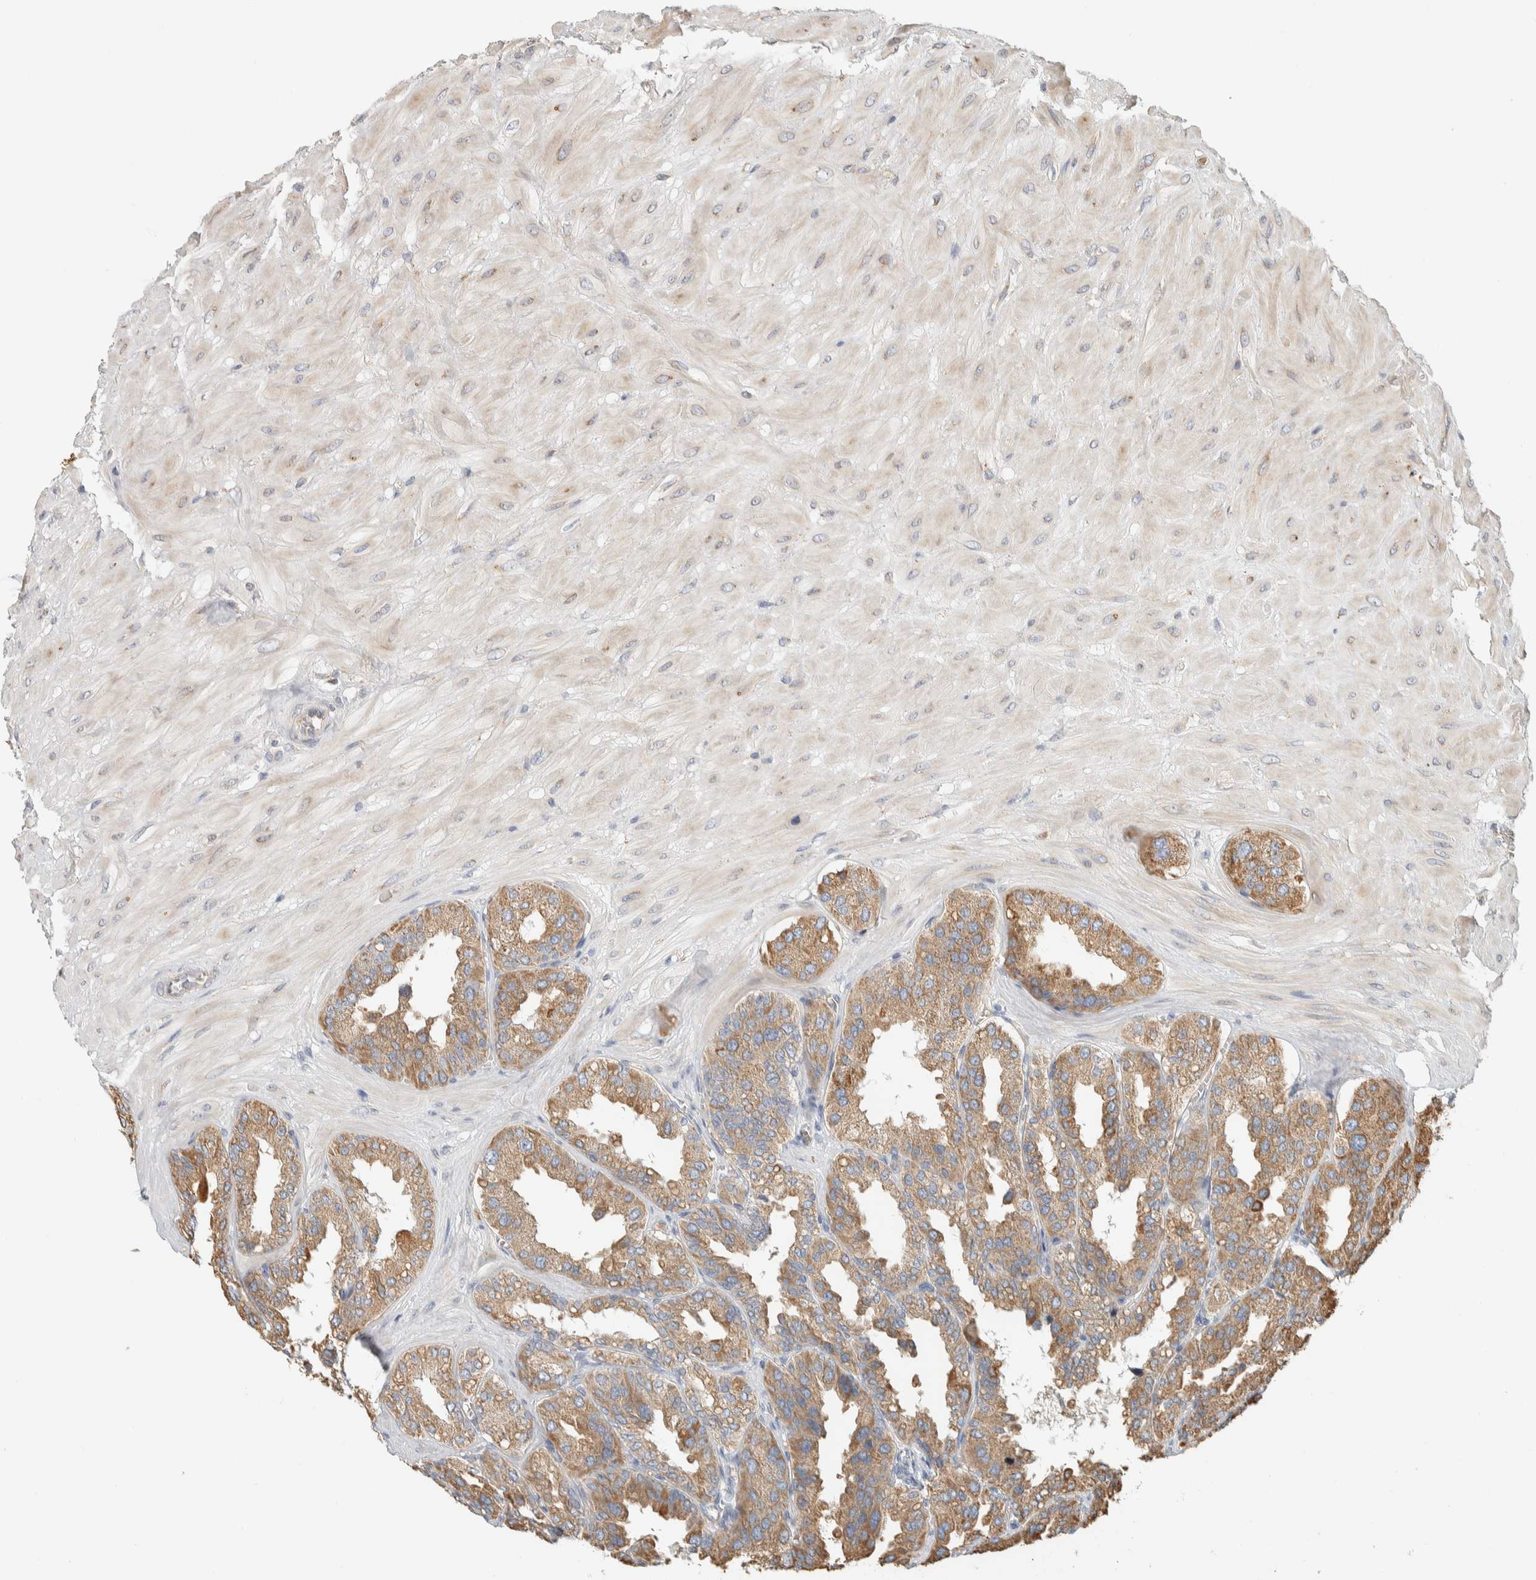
{"staining": {"intensity": "moderate", "quantity": ">75%", "location": "cytoplasmic/membranous"}, "tissue": "seminal vesicle", "cell_type": "Glandular cells", "image_type": "normal", "snomed": [{"axis": "morphology", "description": "Normal tissue, NOS"}, {"axis": "topography", "description": "Prostate"}, {"axis": "topography", "description": "Seminal veicle"}], "caption": "Protein analysis of unremarkable seminal vesicle reveals moderate cytoplasmic/membranous expression in about >75% of glandular cells. The staining is performed using DAB (3,3'-diaminobenzidine) brown chromogen to label protein expression. The nuclei are counter-stained blue using hematoxylin.", "gene": "RAB11FIP1", "patient": {"sex": "male", "age": 51}}